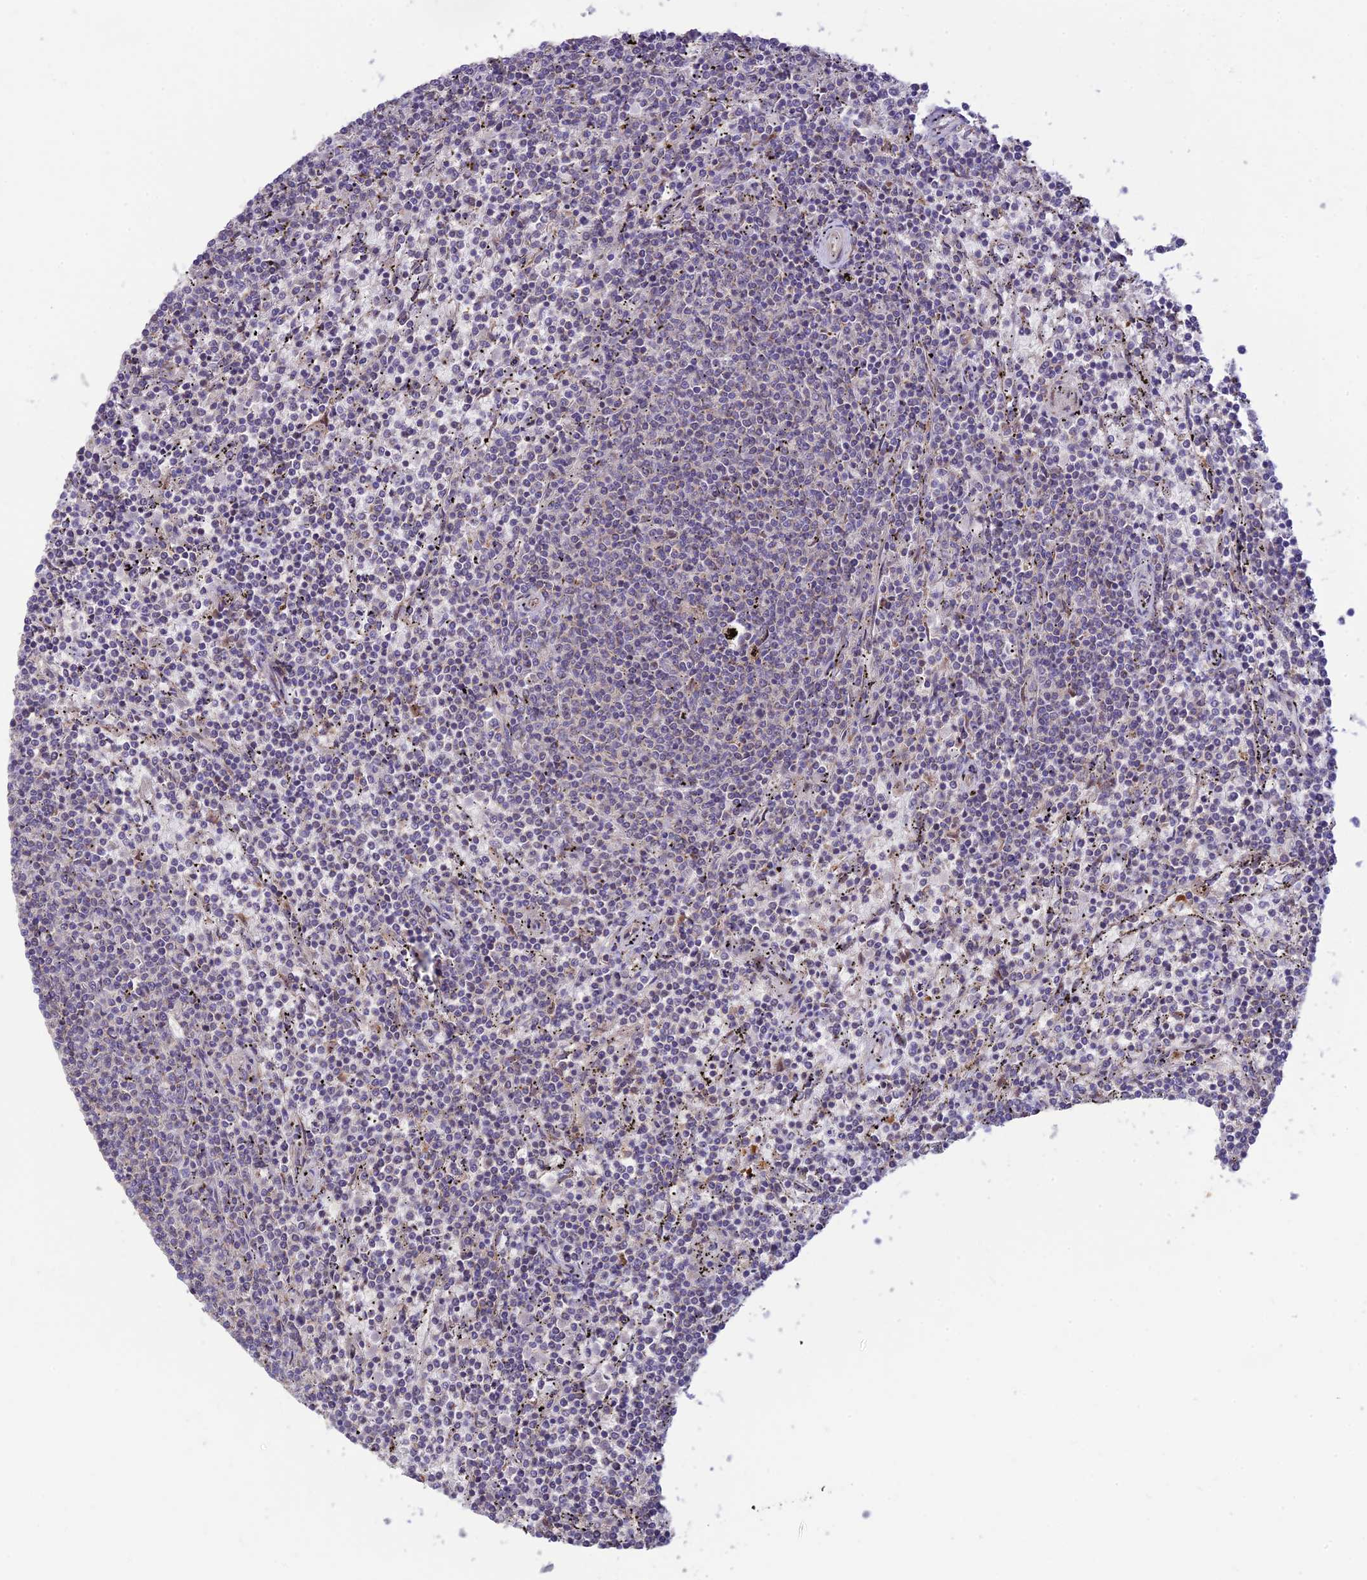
{"staining": {"intensity": "negative", "quantity": "none", "location": "none"}, "tissue": "lymphoma", "cell_type": "Tumor cells", "image_type": "cancer", "snomed": [{"axis": "morphology", "description": "Malignant lymphoma, non-Hodgkin's type, Low grade"}, {"axis": "topography", "description": "Spleen"}], "caption": "Tumor cells show no significant positivity in malignant lymphoma, non-Hodgkin's type (low-grade).", "gene": "ASPDH", "patient": {"sex": "female", "age": 50}}